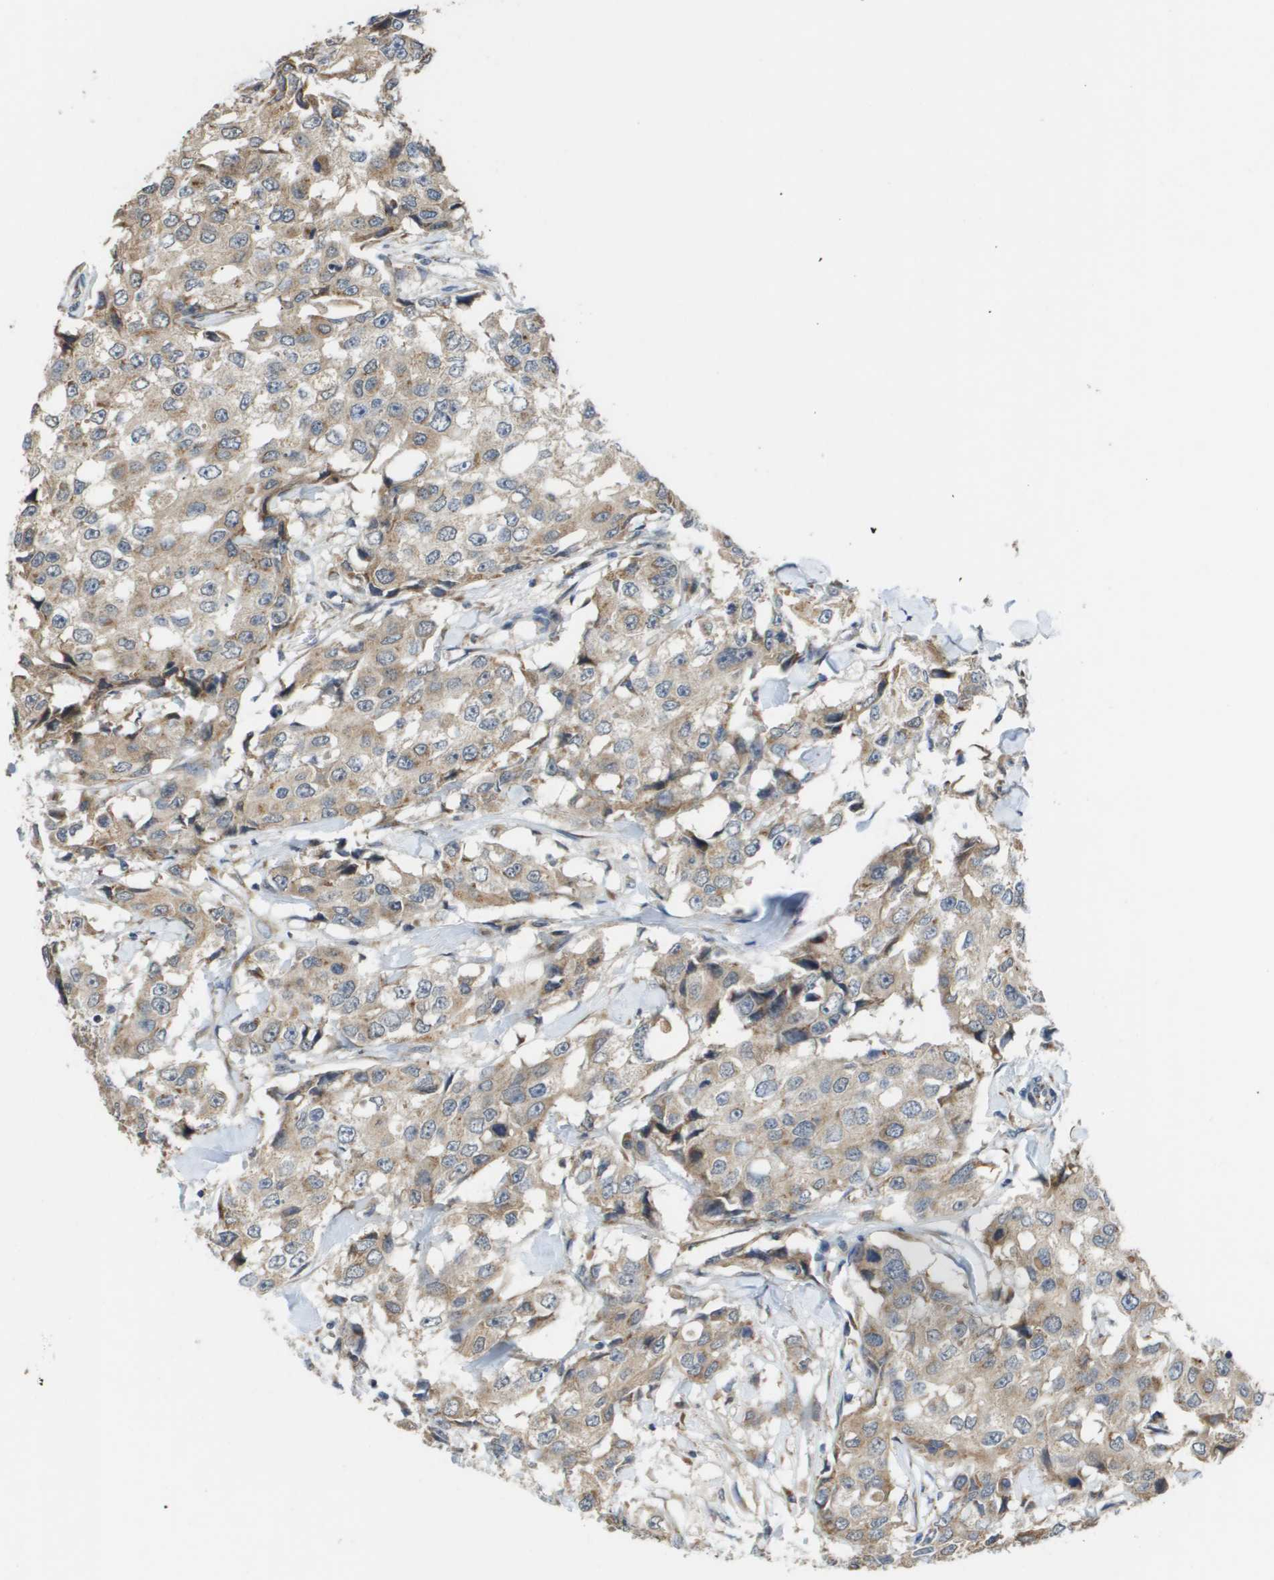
{"staining": {"intensity": "weak", "quantity": ">75%", "location": "cytoplasmic/membranous"}, "tissue": "breast cancer", "cell_type": "Tumor cells", "image_type": "cancer", "snomed": [{"axis": "morphology", "description": "Duct carcinoma"}, {"axis": "topography", "description": "Breast"}], "caption": "The histopathology image reveals a brown stain indicating the presence of a protein in the cytoplasmic/membranous of tumor cells in breast cancer.", "gene": "PCK1", "patient": {"sex": "female", "age": 27}}